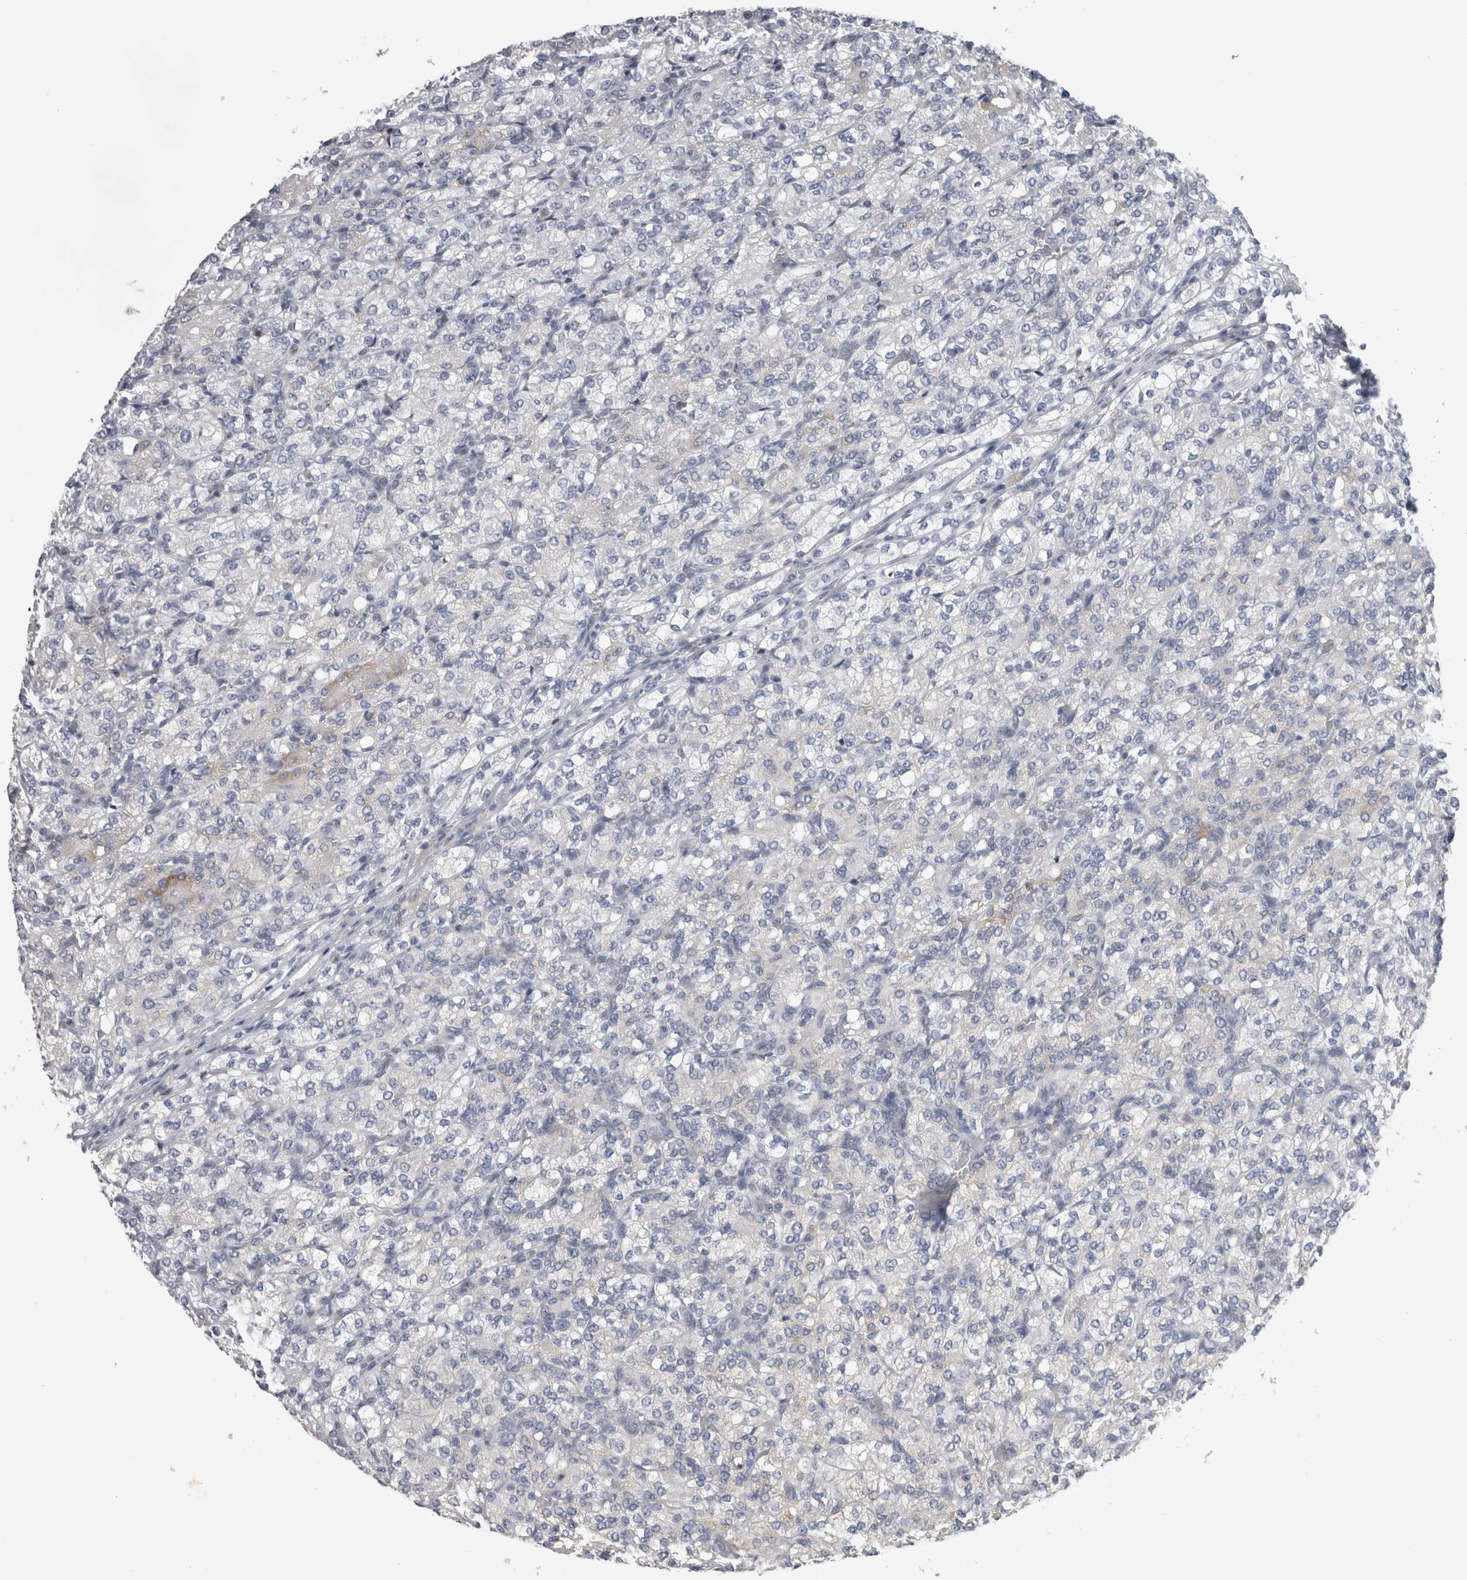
{"staining": {"intensity": "negative", "quantity": "none", "location": "none"}, "tissue": "renal cancer", "cell_type": "Tumor cells", "image_type": "cancer", "snomed": [{"axis": "morphology", "description": "Adenocarcinoma, NOS"}, {"axis": "topography", "description": "Kidney"}], "caption": "Renal cancer was stained to show a protein in brown. There is no significant expression in tumor cells.", "gene": "DHRS4", "patient": {"sex": "male", "age": 77}}